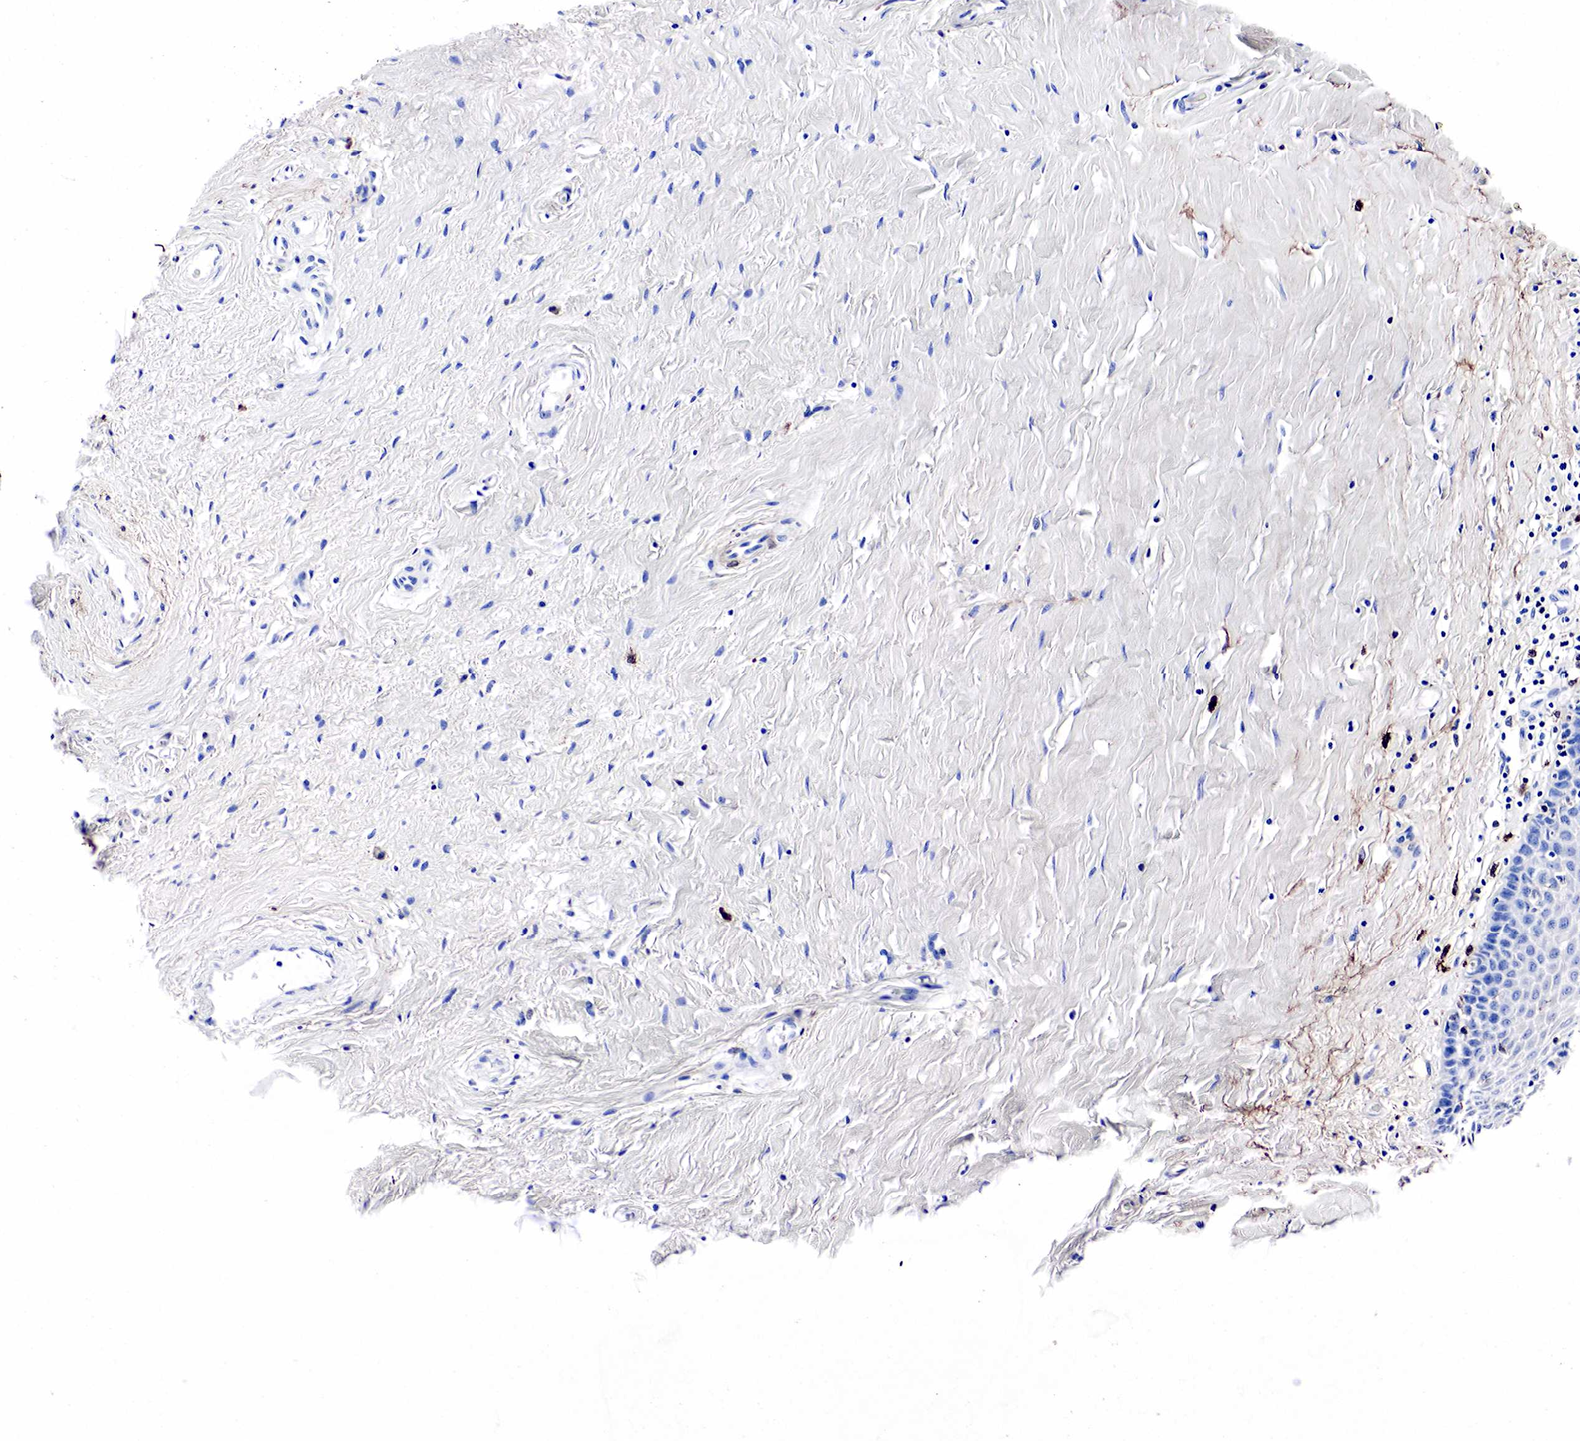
{"staining": {"intensity": "moderate", "quantity": "<25%", "location": "cytoplasmic/membranous"}, "tissue": "cervix", "cell_type": "Glandular cells", "image_type": "normal", "snomed": [{"axis": "morphology", "description": "Normal tissue, NOS"}, {"axis": "topography", "description": "Cervix"}], "caption": "A photomicrograph of human cervix stained for a protein exhibits moderate cytoplasmic/membranous brown staining in glandular cells. Nuclei are stained in blue.", "gene": "LYZ", "patient": {"sex": "female", "age": 53}}